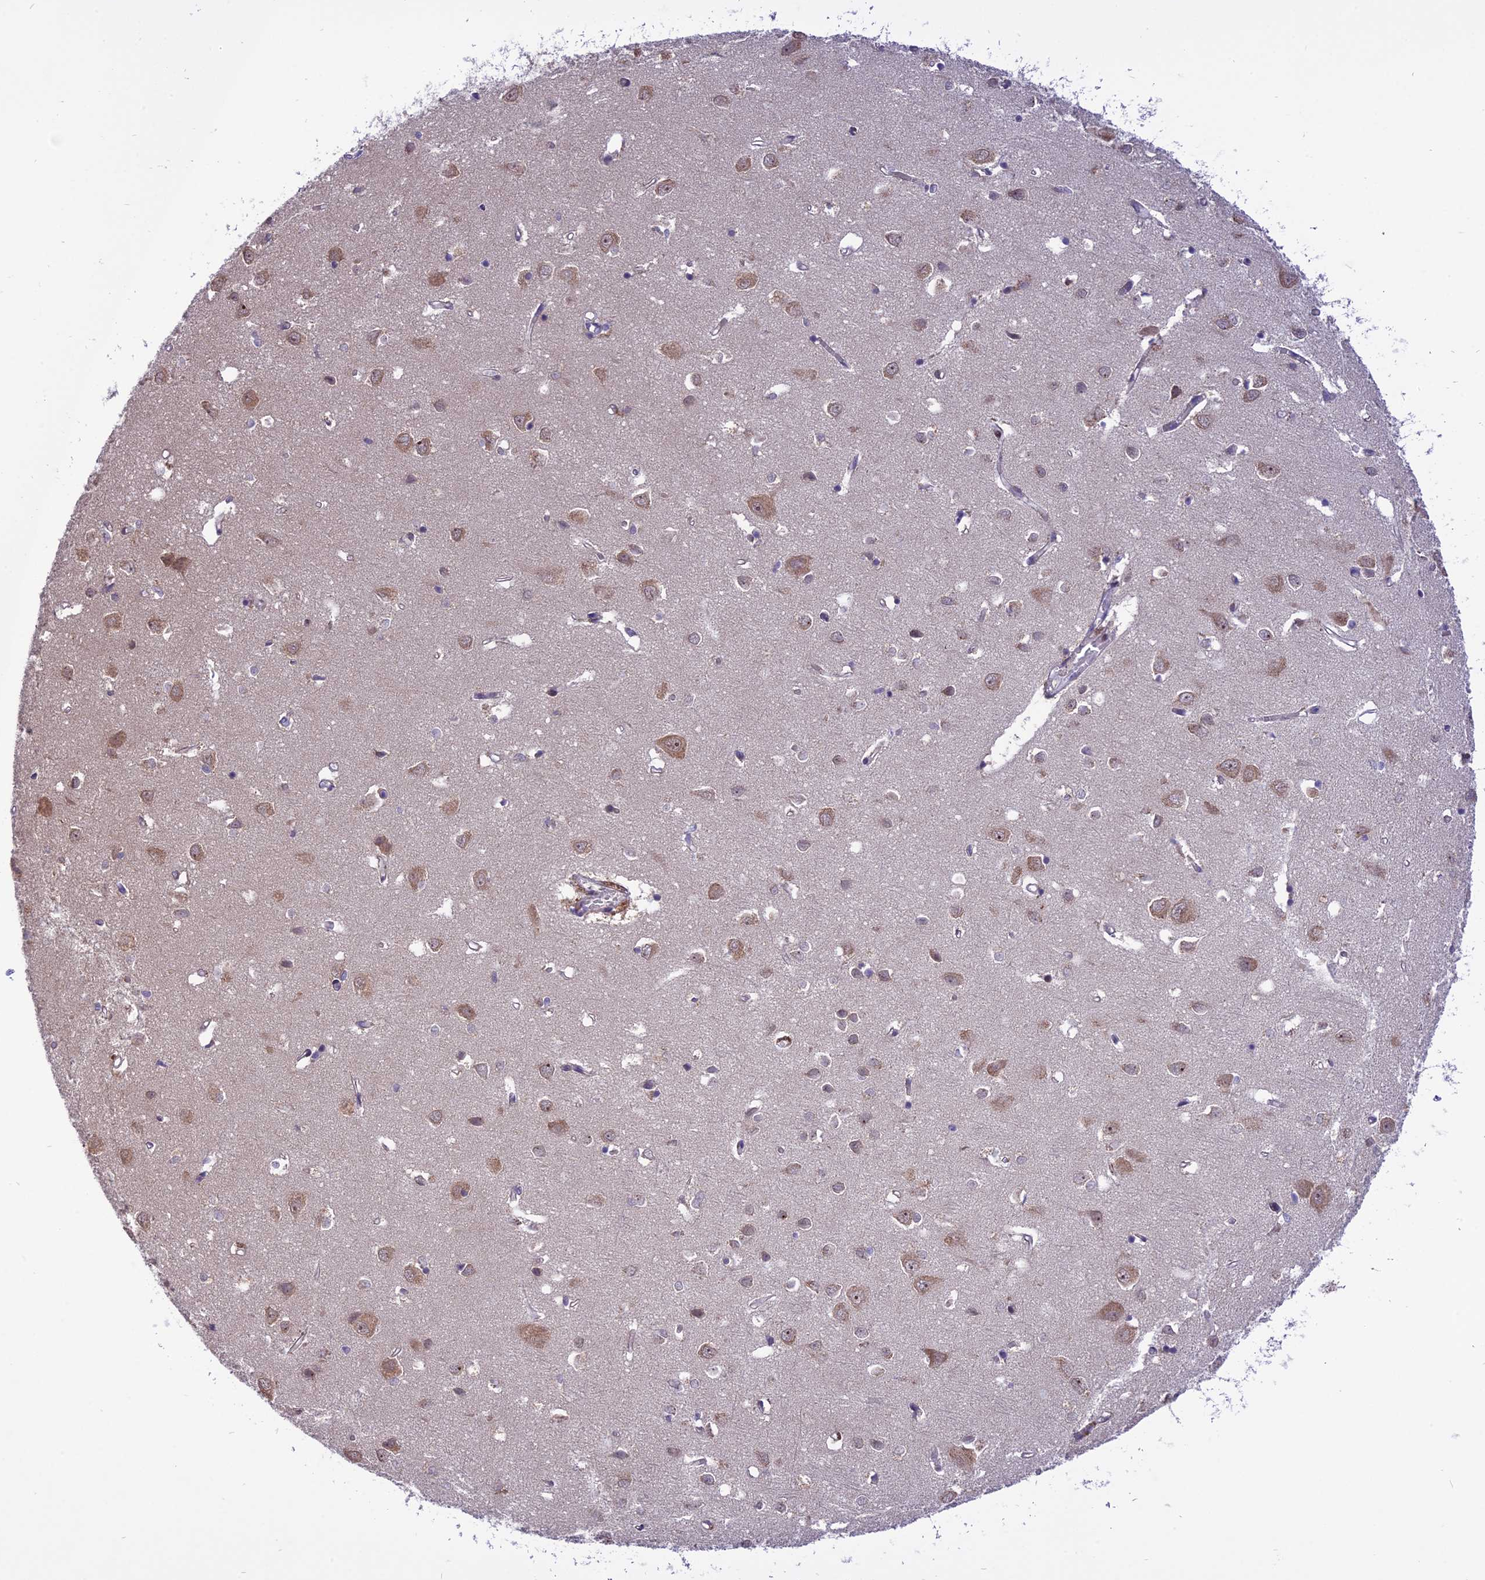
{"staining": {"intensity": "moderate", "quantity": "25%-75%", "location": "cytoplasmic/membranous"}, "tissue": "cerebral cortex", "cell_type": "Endothelial cells", "image_type": "normal", "snomed": [{"axis": "morphology", "description": "Normal tissue, NOS"}, {"axis": "topography", "description": "Cerebral cortex"}], "caption": "Immunohistochemical staining of benign human cerebral cortex shows moderate cytoplasmic/membranous protein positivity in approximately 25%-75% of endothelial cells.", "gene": "ZNF837", "patient": {"sex": "female", "age": 64}}